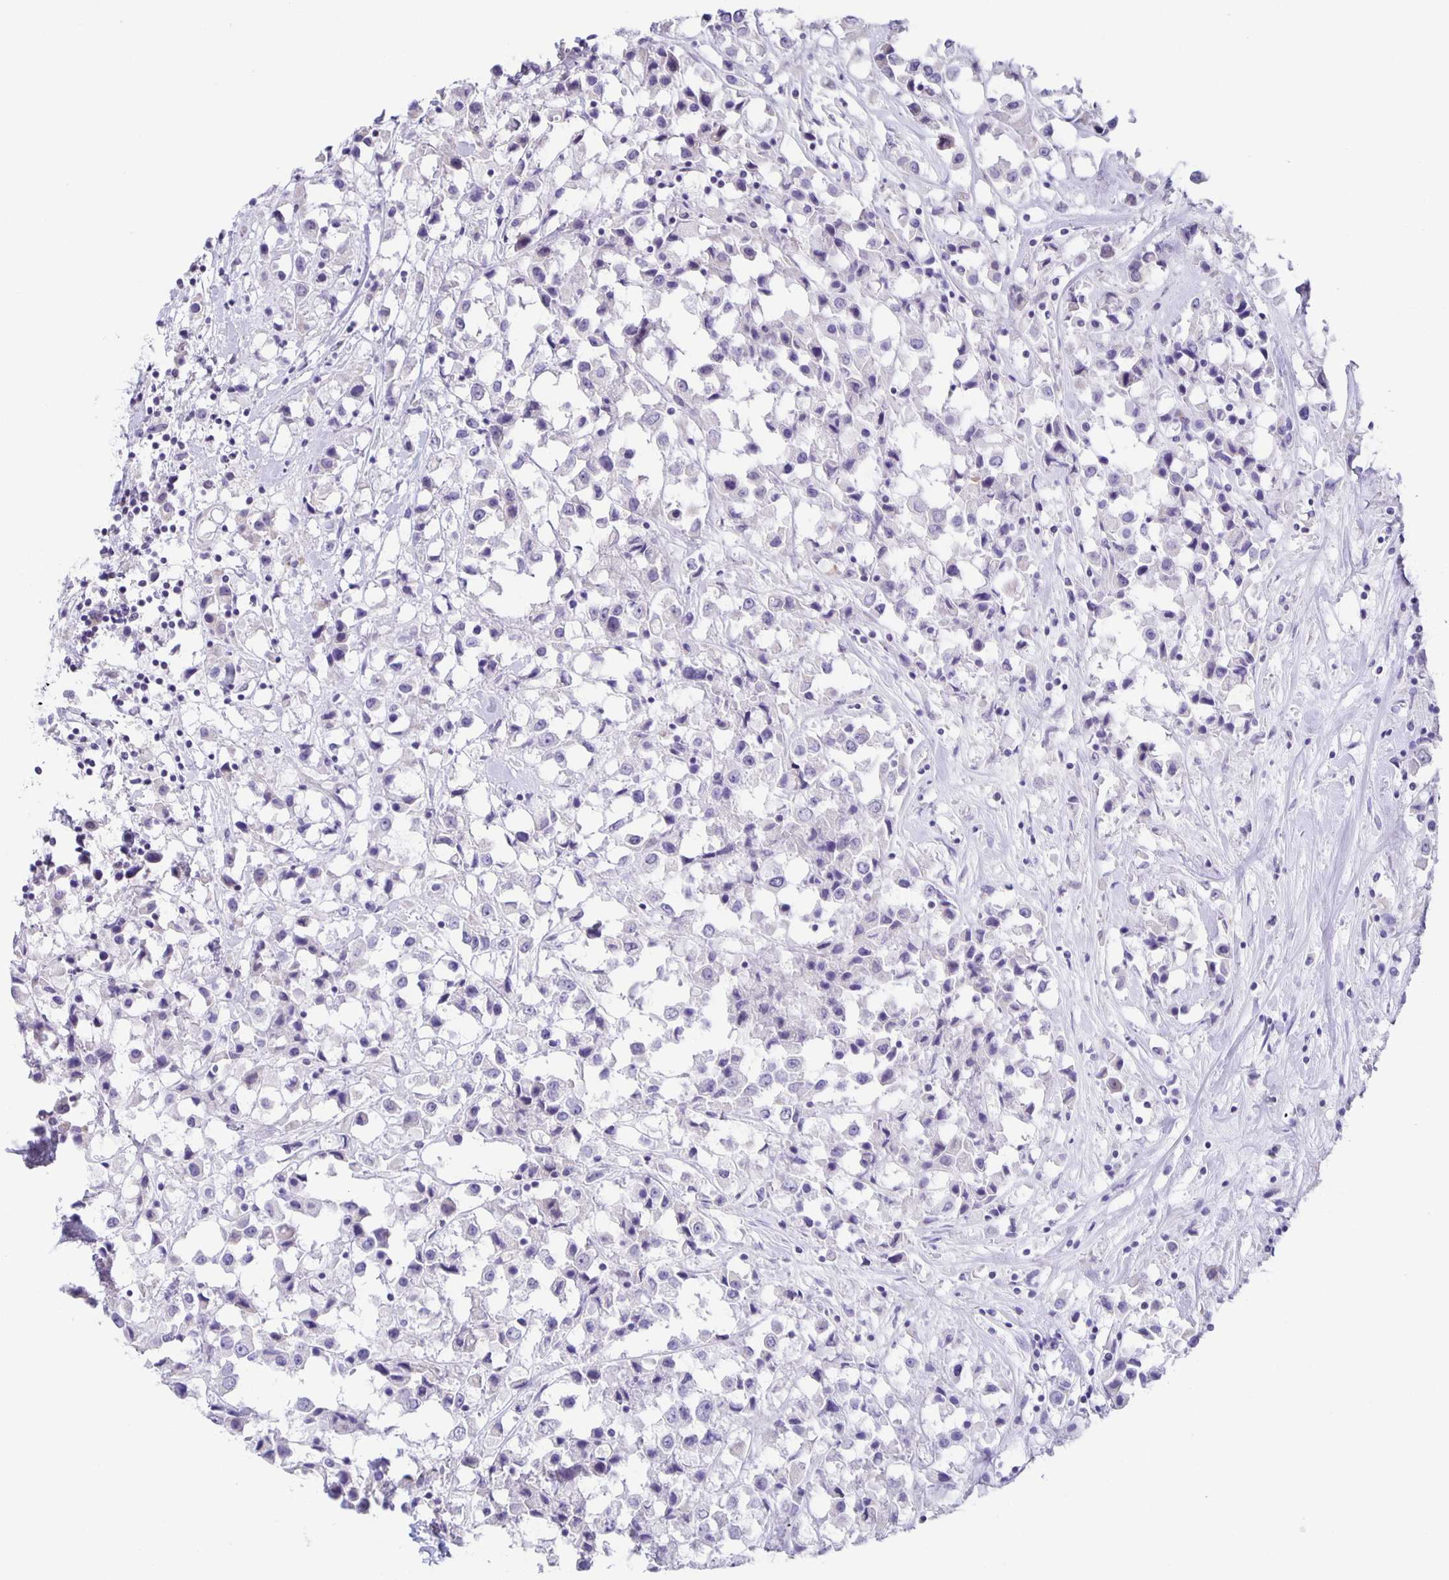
{"staining": {"intensity": "negative", "quantity": "none", "location": "none"}, "tissue": "breast cancer", "cell_type": "Tumor cells", "image_type": "cancer", "snomed": [{"axis": "morphology", "description": "Duct carcinoma"}, {"axis": "topography", "description": "Breast"}], "caption": "The micrograph reveals no significant positivity in tumor cells of breast cancer.", "gene": "PHRF1", "patient": {"sex": "female", "age": 61}}